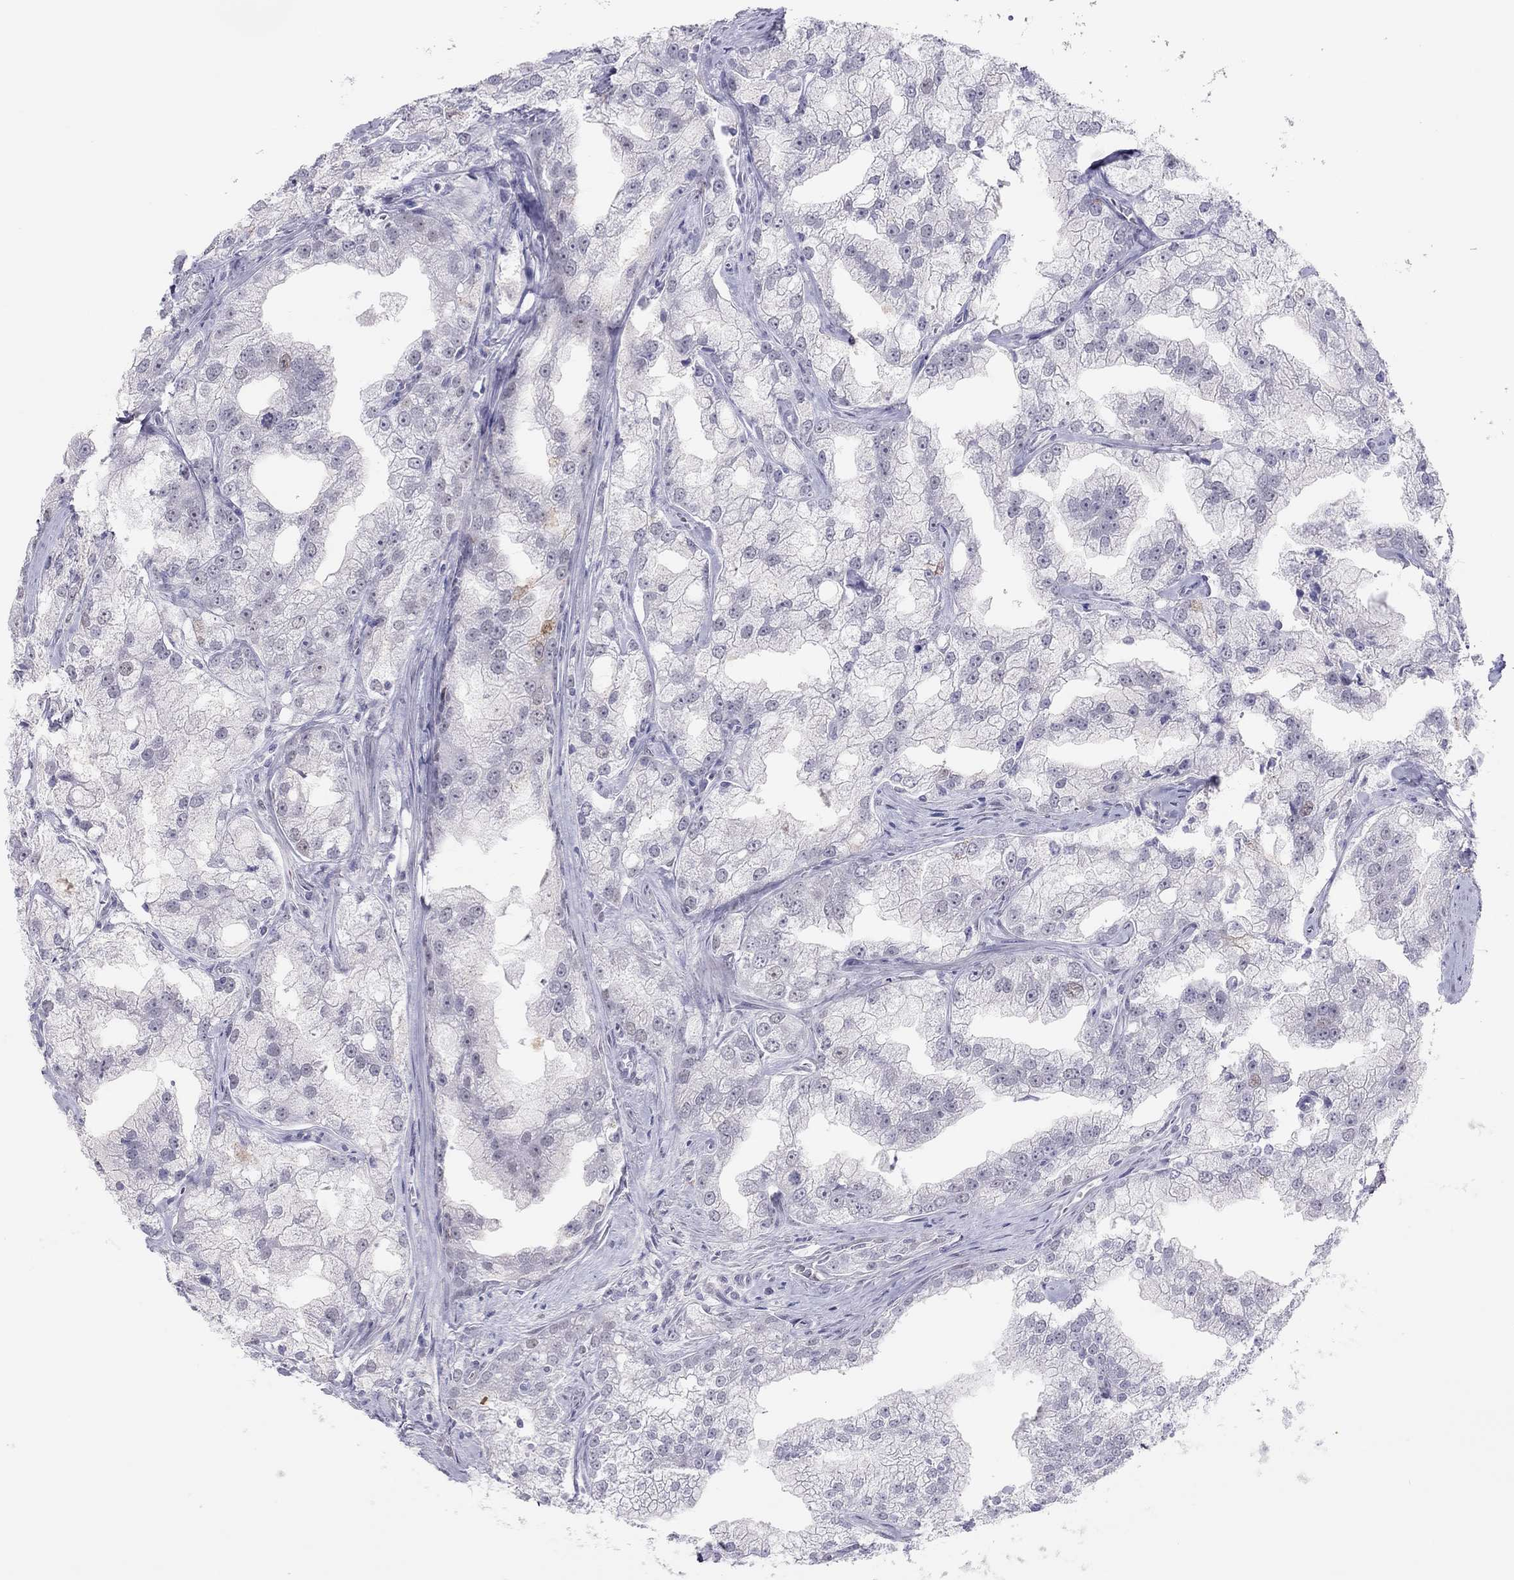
{"staining": {"intensity": "negative", "quantity": "none", "location": "none"}, "tissue": "prostate cancer", "cell_type": "Tumor cells", "image_type": "cancer", "snomed": [{"axis": "morphology", "description": "Adenocarcinoma, NOS"}, {"axis": "topography", "description": "Prostate"}], "caption": "Human prostate cancer (adenocarcinoma) stained for a protein using IHC shows no staining in tumor cells.", "gene": "PHOX2A", "patient": {"sex": "male", "age": 70}}